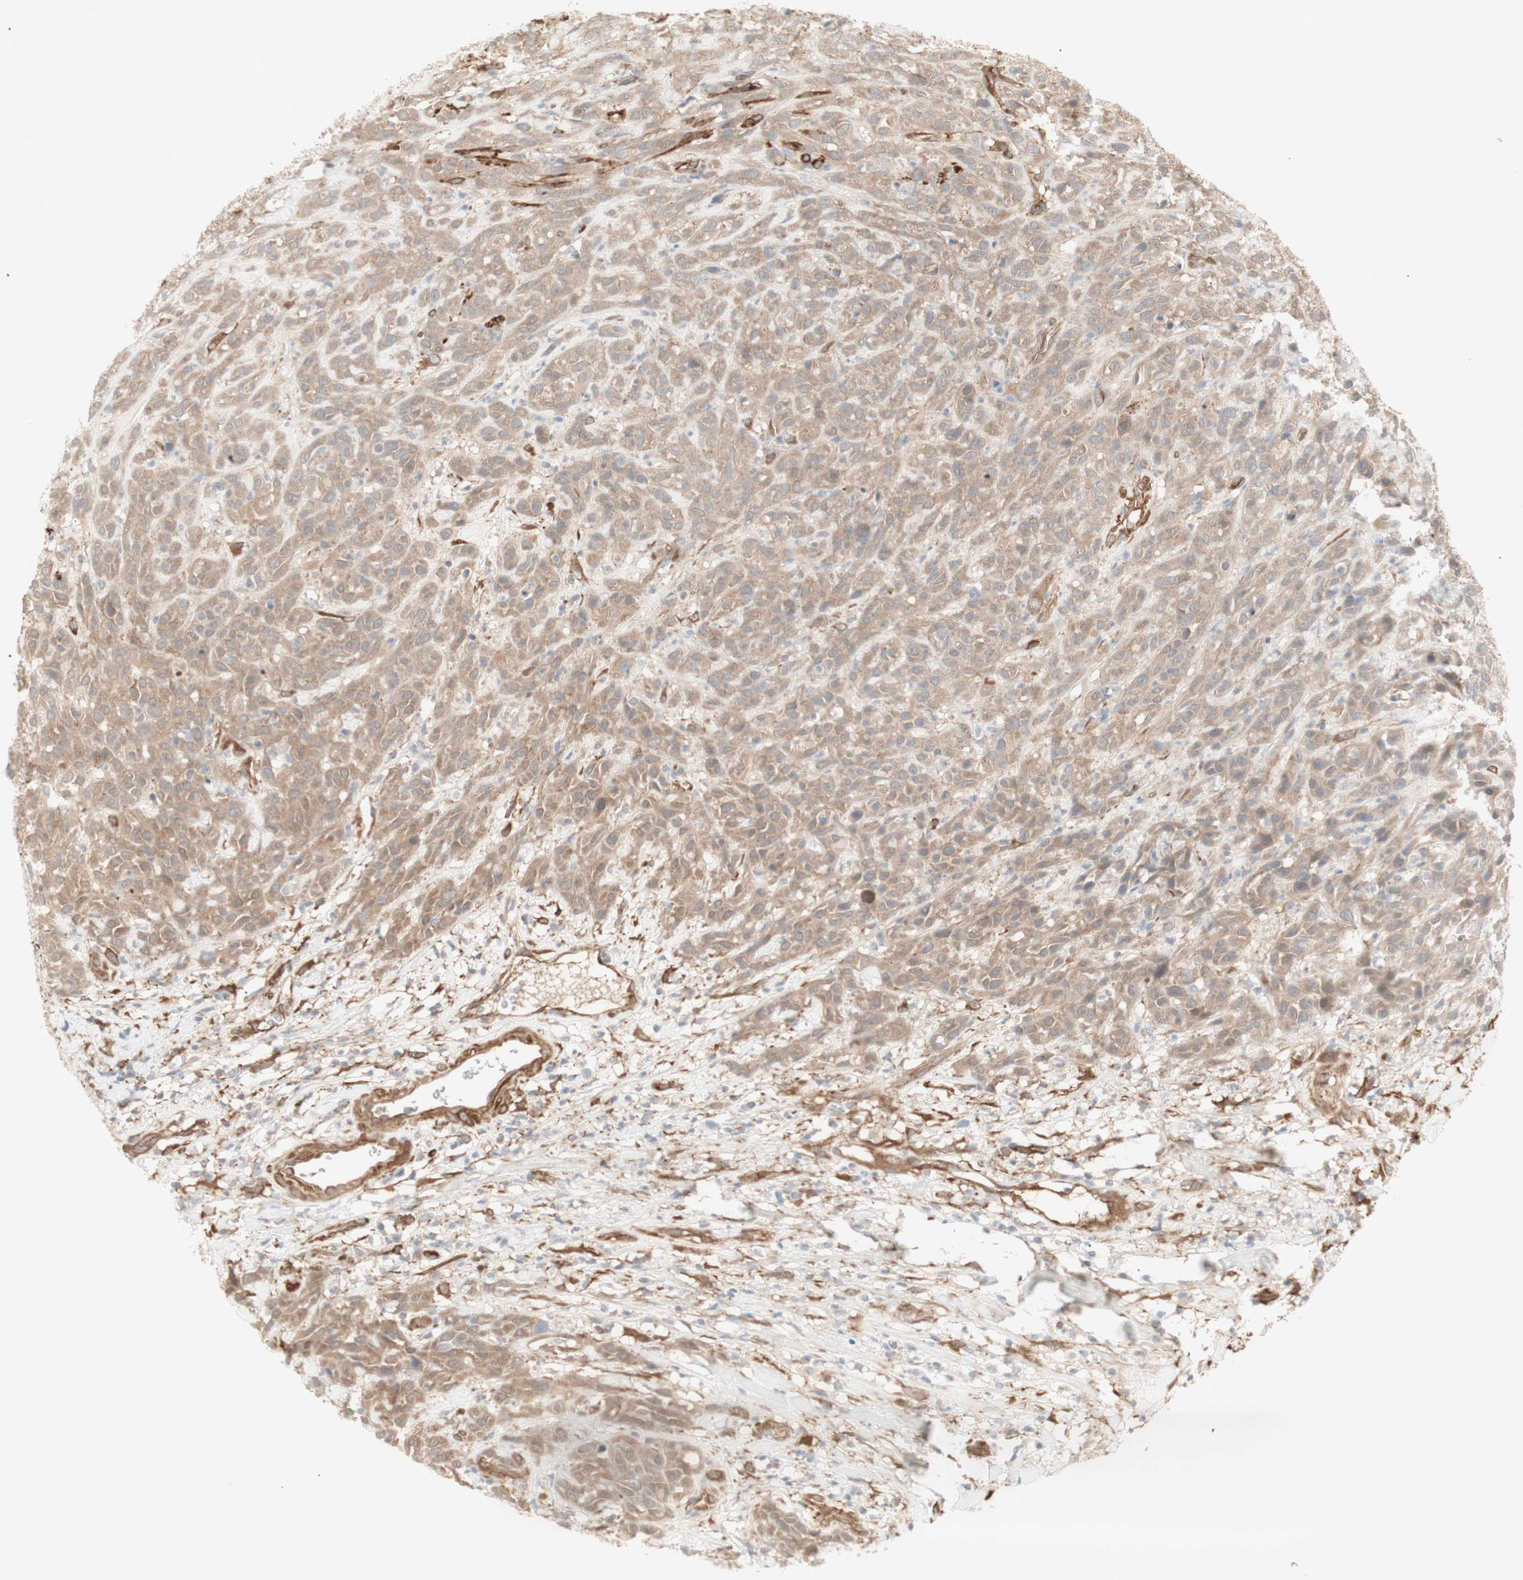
{"staining": {"intensity": "moderate", "quantity": ">75%", "location": "cytoplasmic/membranous"}, "tissue": "head and neck cancer", "cell_type": "Tumor cells", "image_type": "cancer", "snomed": [{"axis": "morphology", "description": "Normal tissue, NOS"}, {"axis": "morphology", "description": "Squamous cell carcinoma, NOS"}, {"axis": "topography", "description": "Cartilage tissue"}, {"axis": "topography", "description": "Head-Neck"}], "caption": "Immunohistochemistry (IHC) photomicrograph of neoplastic tissue: human head and neck cancer (squamous cell carcinoma) stained using immunohistochemistry (IHC) displays medium levels of moderate protein expression localized specifically in the cytoplasmic/membranous of tumor cells, appearing as a cytoplasmic/membranous brown color.", "gene": "CNN3", "patient": {"sex": "male", "age": 62}}